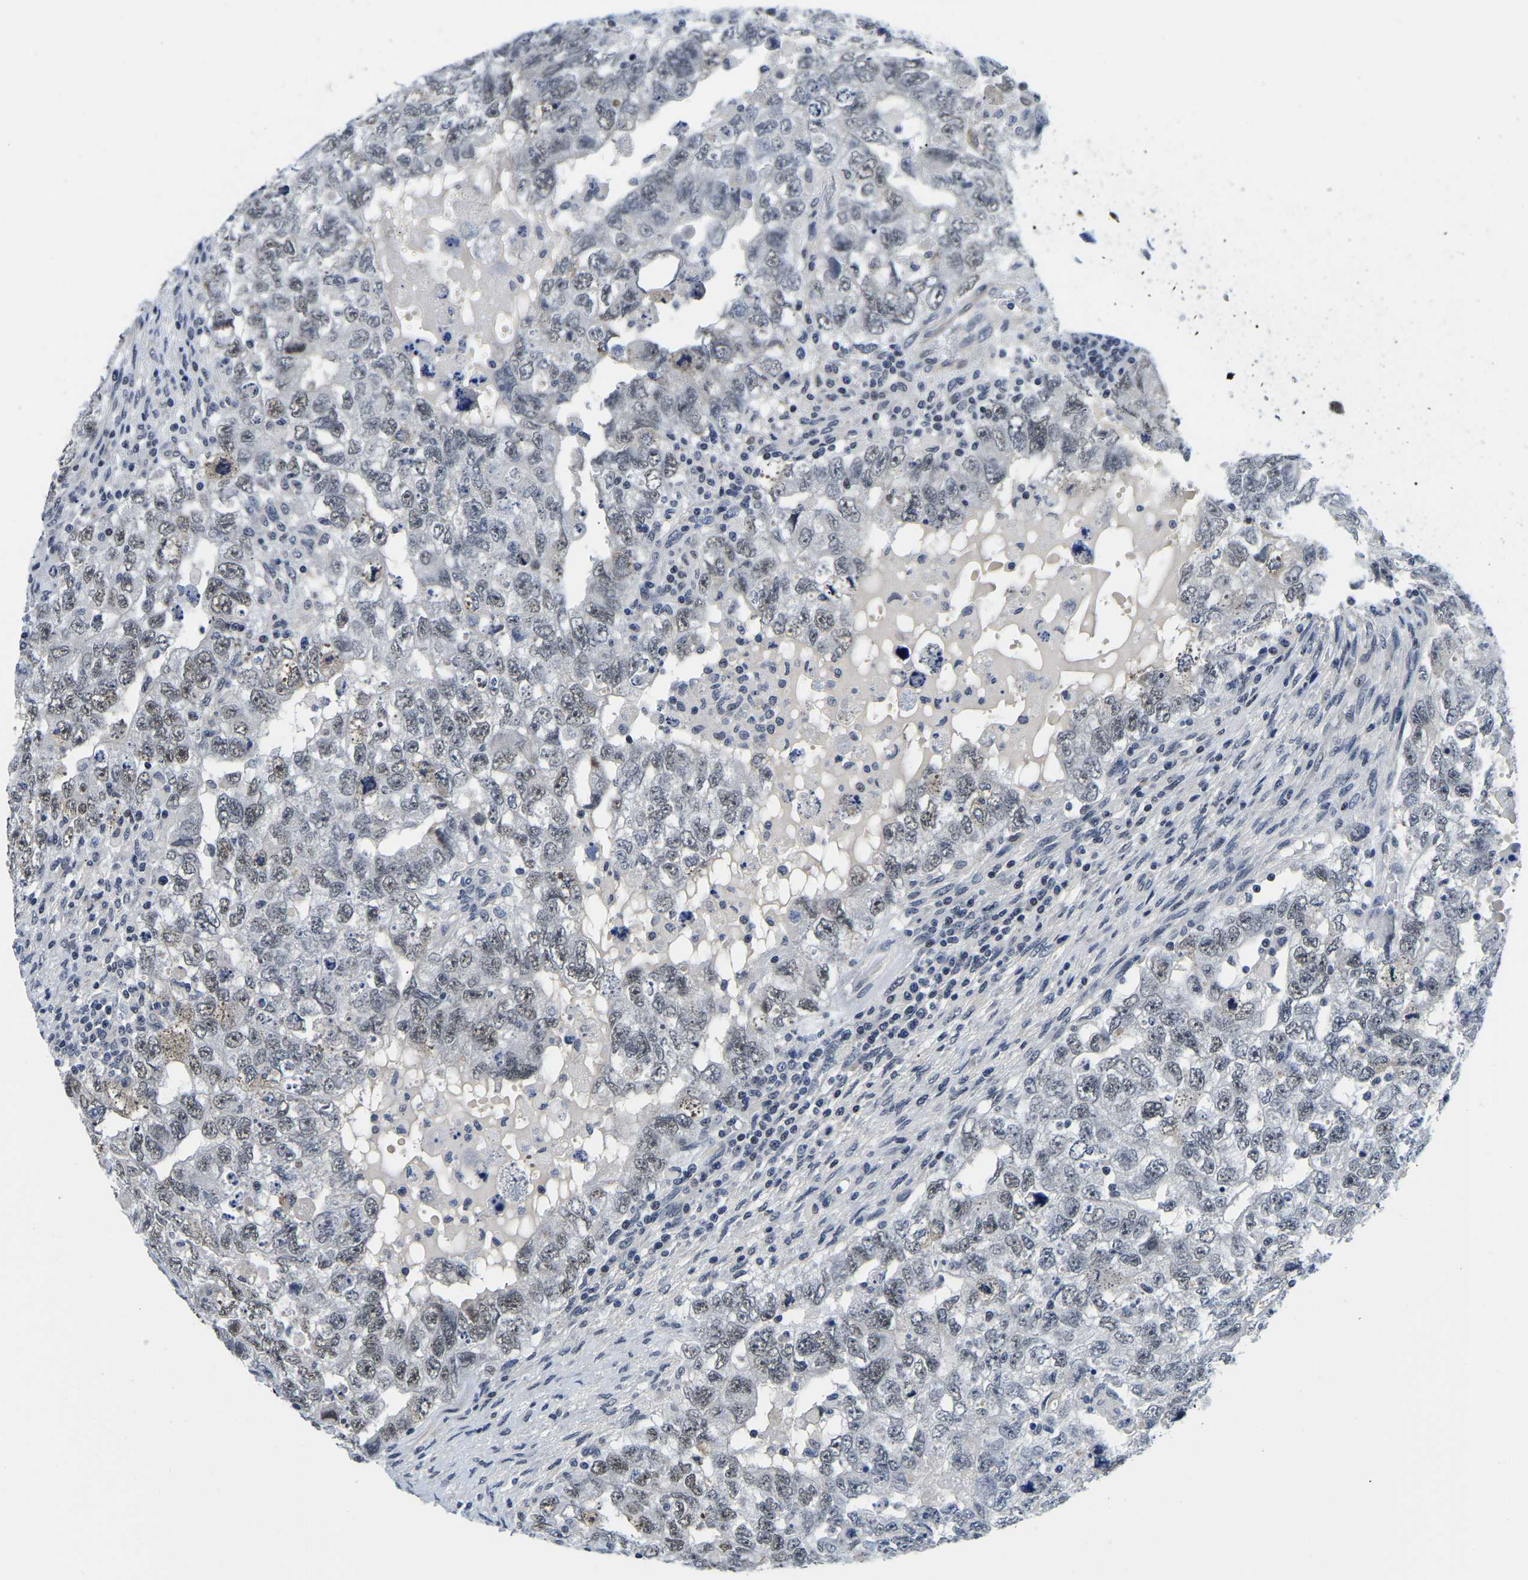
{"staining": {"intensity": "moderate", "quantity": "<25%", "location": "nuclear"}, "tissue": "testis cancer", "cell_type": "Tumor cells", "image_type": "cancer", "snomed": [{"axis": "morphology", "description": "Carcinoma, Embryonal, NOS"}, {"axis": "topography", "description": "Testis"}], "caption": "Immunohistochemical staining of human testis embryonal carcinoma shows low levels of moderate nuclear positivity in approximately <25% of tumor cells. The staining is performed using DAB (3,3'-diaminobenzidine) brown chromogen to label protein expression. The nuclei are counter-stained blue using hematoxylin.", "gene": "POLDIP3", "patient": {"sex": "male", "age": 36}}